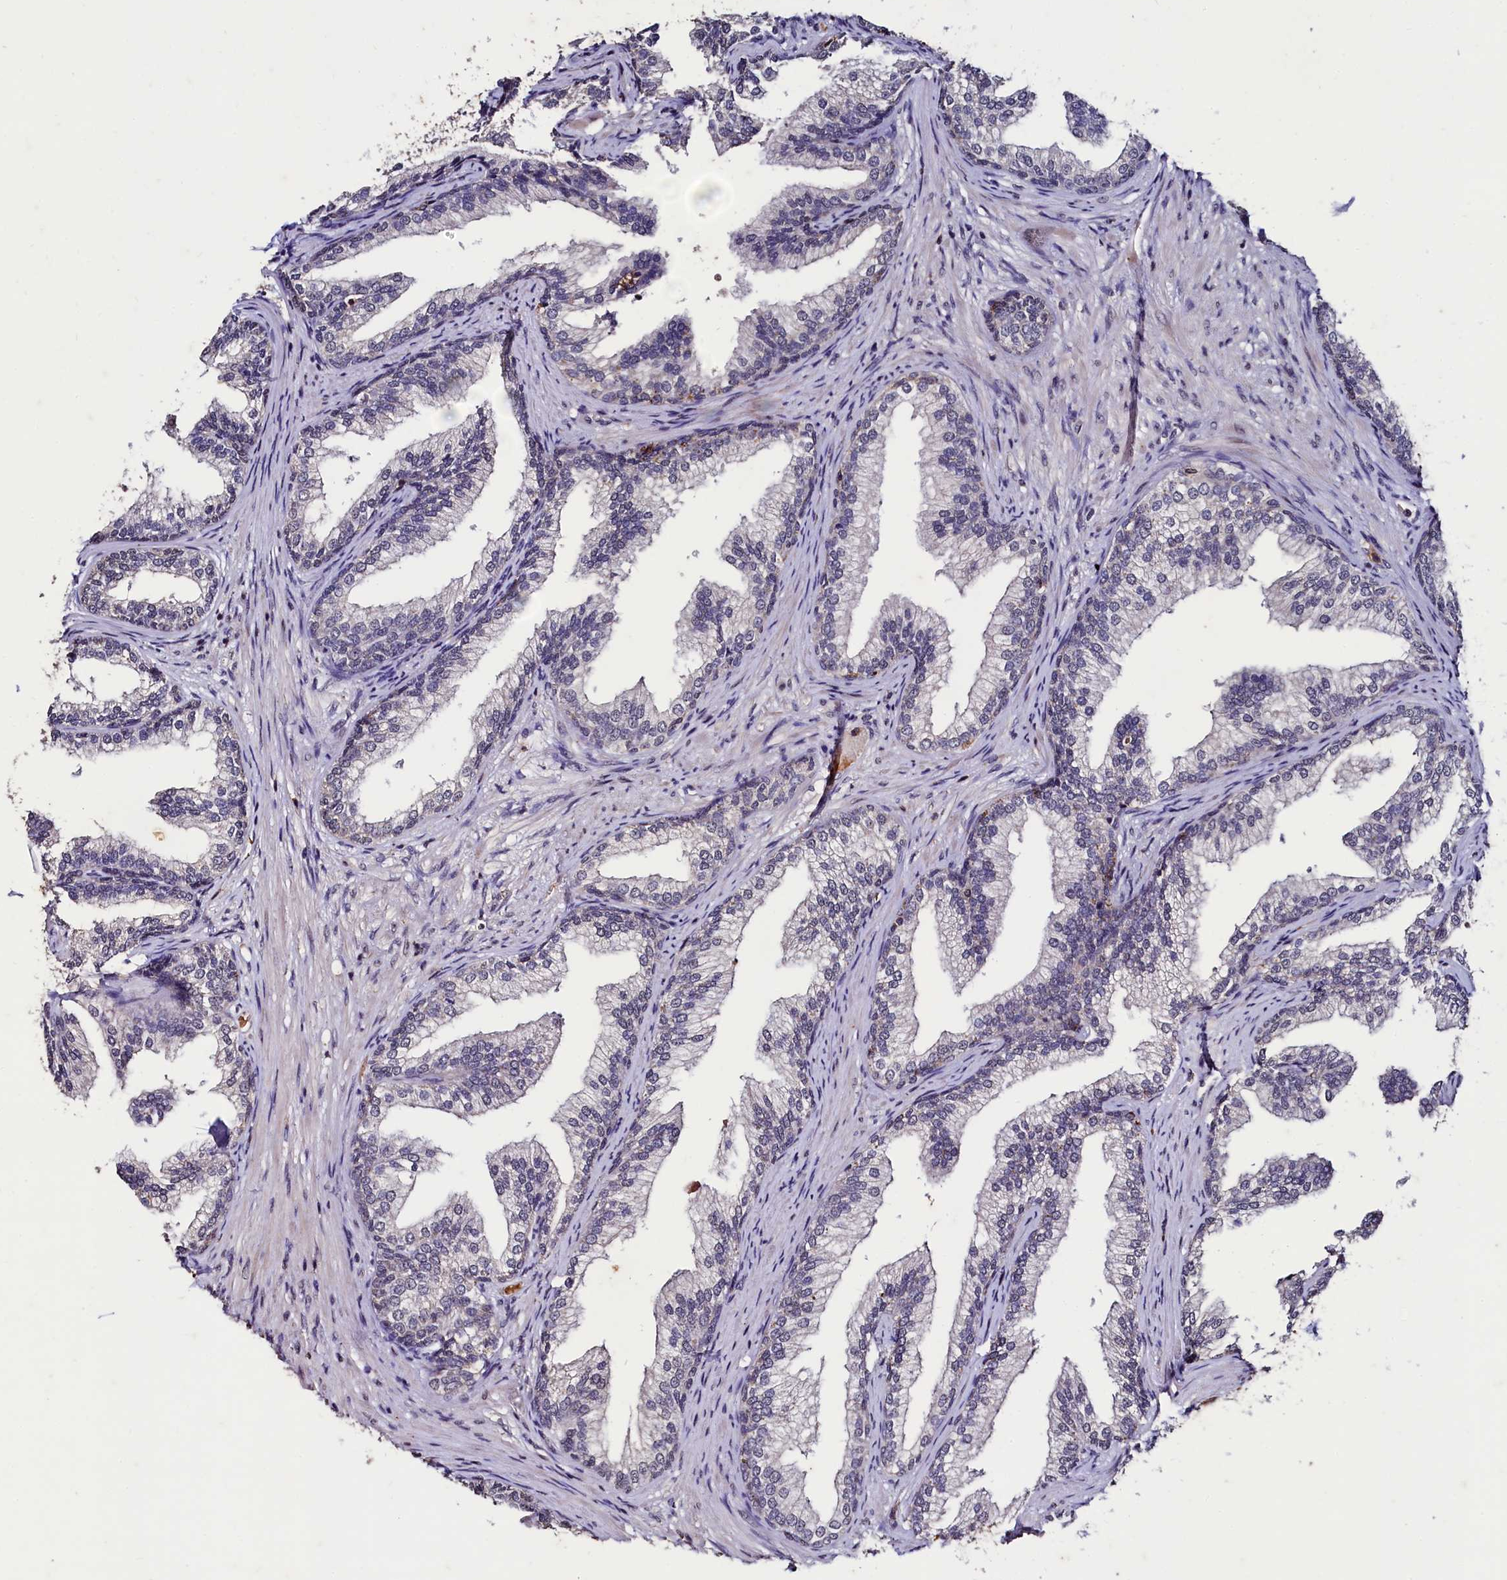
{"staining": {"intensity": "negative", "quantity": "none", "location": "none"}, "tissue": "prostate", "cell_type": "Glandular cells", "image_type": "normal", "snomed": [{"axis": "morphology", "description": "Normal tissue, NOS"}, {"axis": "topography", "description": "Prostate"}], "caption": "A high-resolution photomicrograph shows IHC staining of normal prostate, which demonstrates no significant expression in glandular cells. The staining is performed using DAB (3,3'-diaminobenzidine) brown chromogen with nuclei counter-stained in using hematoxylin.", "gene": "CSTPP1", "patient": {"sex": "male", "age": 76}}